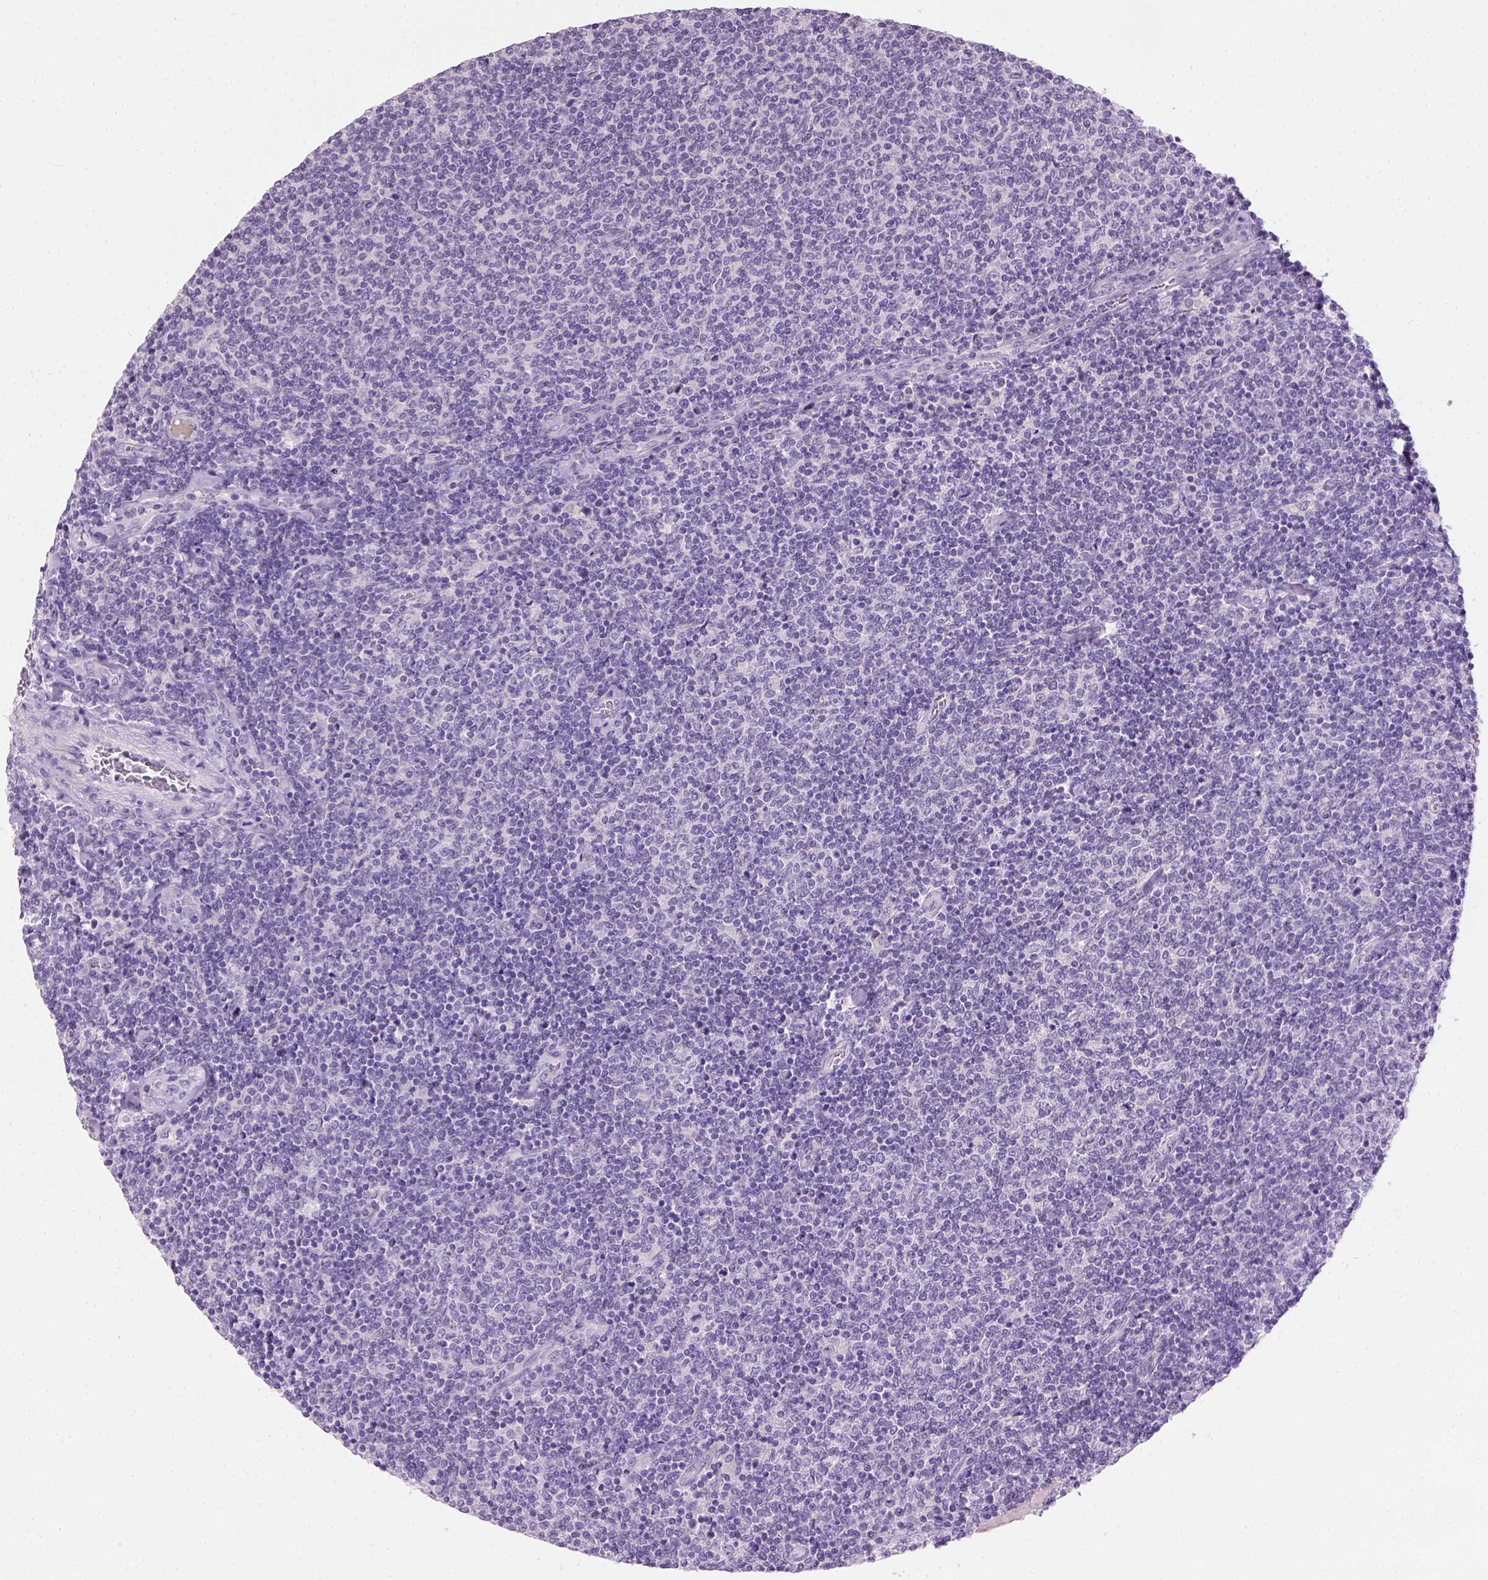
{"staining": {"intensity": "negative", "quantity": "none", "location": "none"}, "tissue": "lymphoma", "cell_type": "Tumor cells", "image_type": "cancer", "snomed": [{"axis": "morphology", "description": "Malignant lymphoma, non-Hodgkin's type, Low grade"}, {"axis": "topography", "description": "Lymph node"}], "caption": "Immunohistochemical staining of human malignant lymphoma, non-Hodgkin's type (low-grade) reveals no significant positivity in tumor cells. (Immunohistochemistry, brightfield microscopy, high magnification).", "gene": "CYP24A1", "patient": {"sex": "male", "age": 52}}